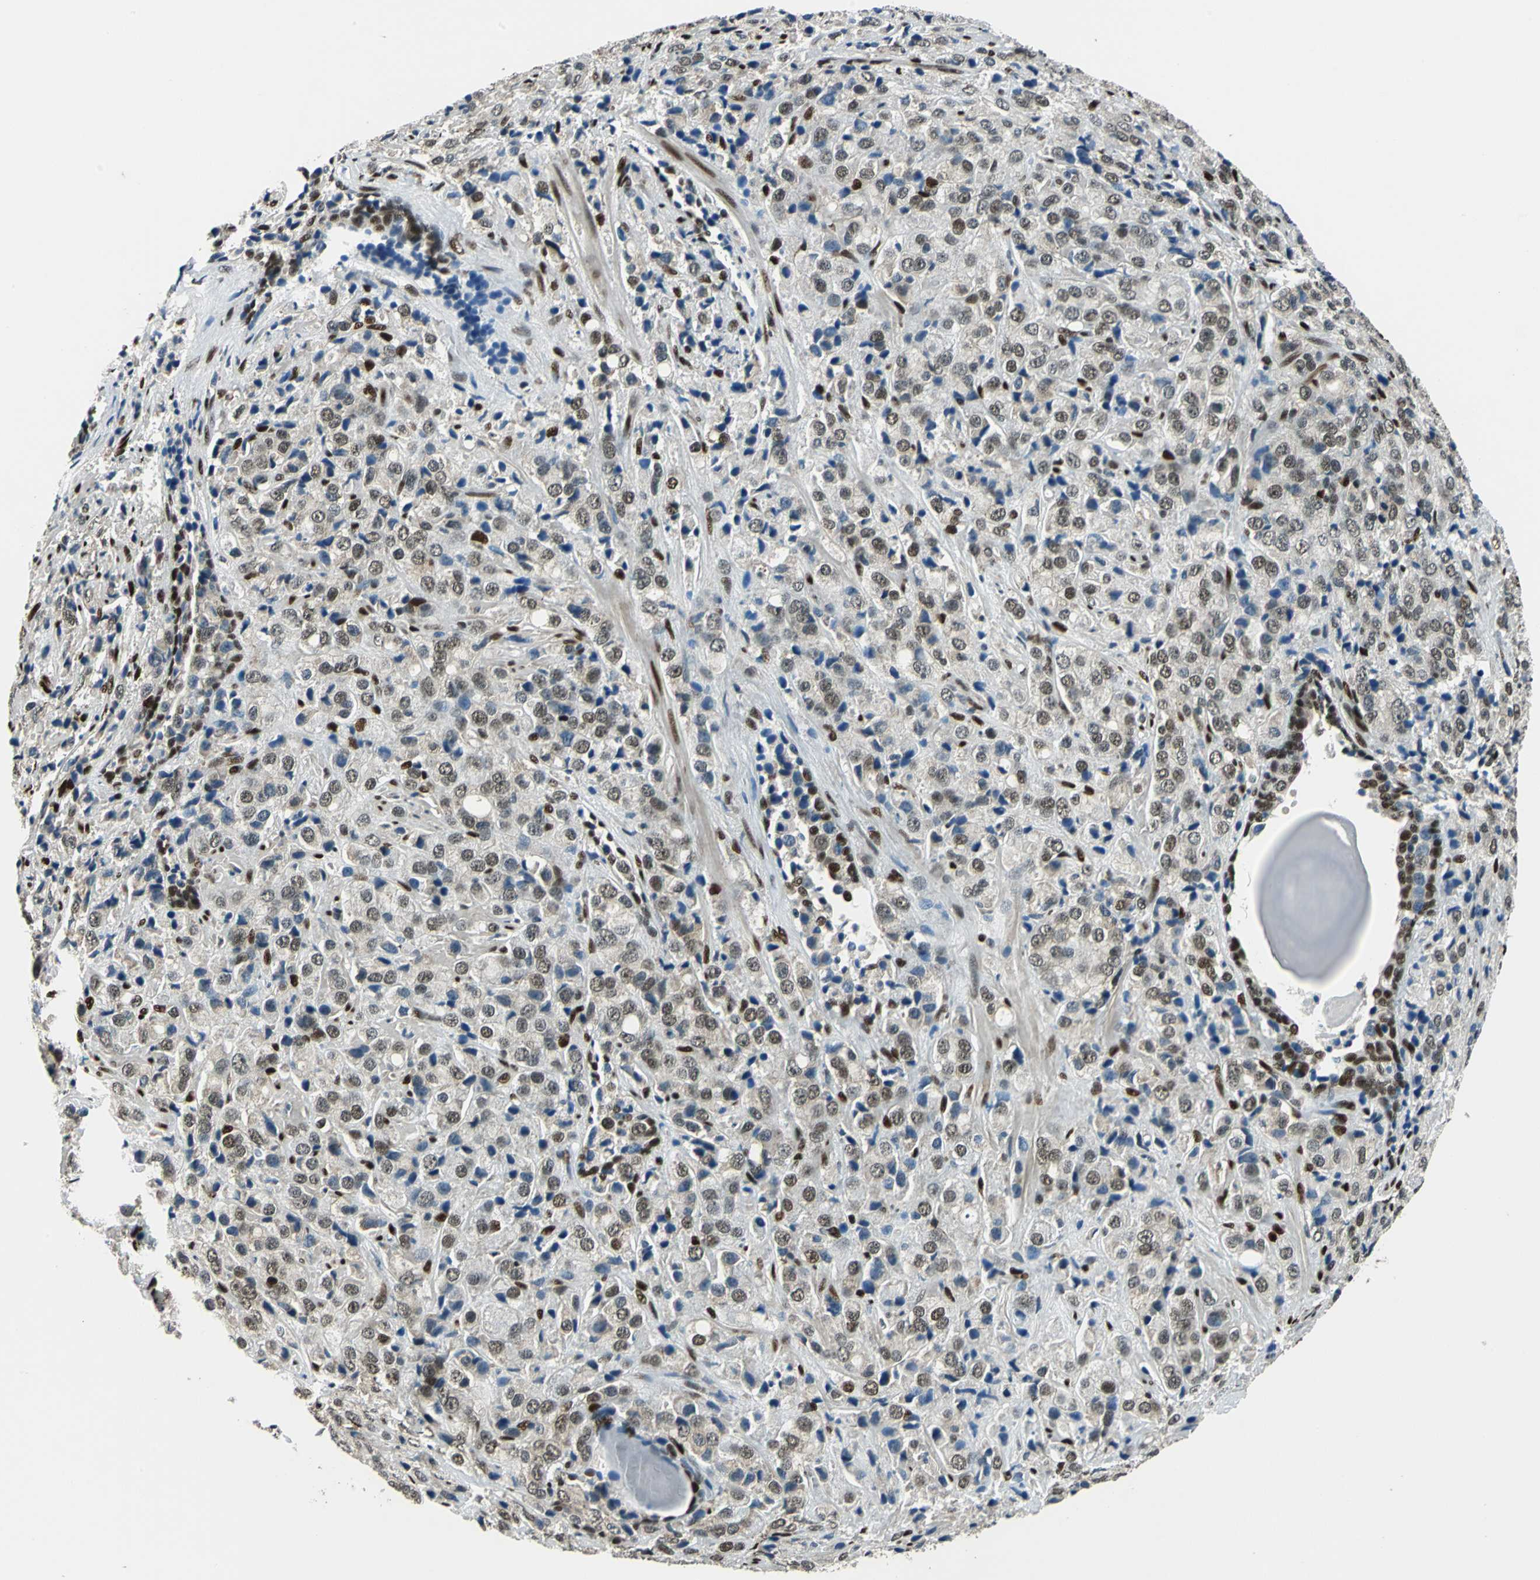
{"staining": {"intensity": "moderate", "quantity": ">75%", "location": "nuclear"}, "tissue": "prostate cancer", "cell_type": "Tumor cells", "image_type": "cancer", "snomed": [{"axis": "morphology", "description": "Adenocarcinoma, High grade"}, {"axis": "topography", "description": "Prostate"}], "caption": "Prostate high-grade adenocarcinoma stained for a protein displays moderate nuclear positivity in tumor cells.", "gene": "NFIA", "patient": {"sex": "male", "age": 70}}